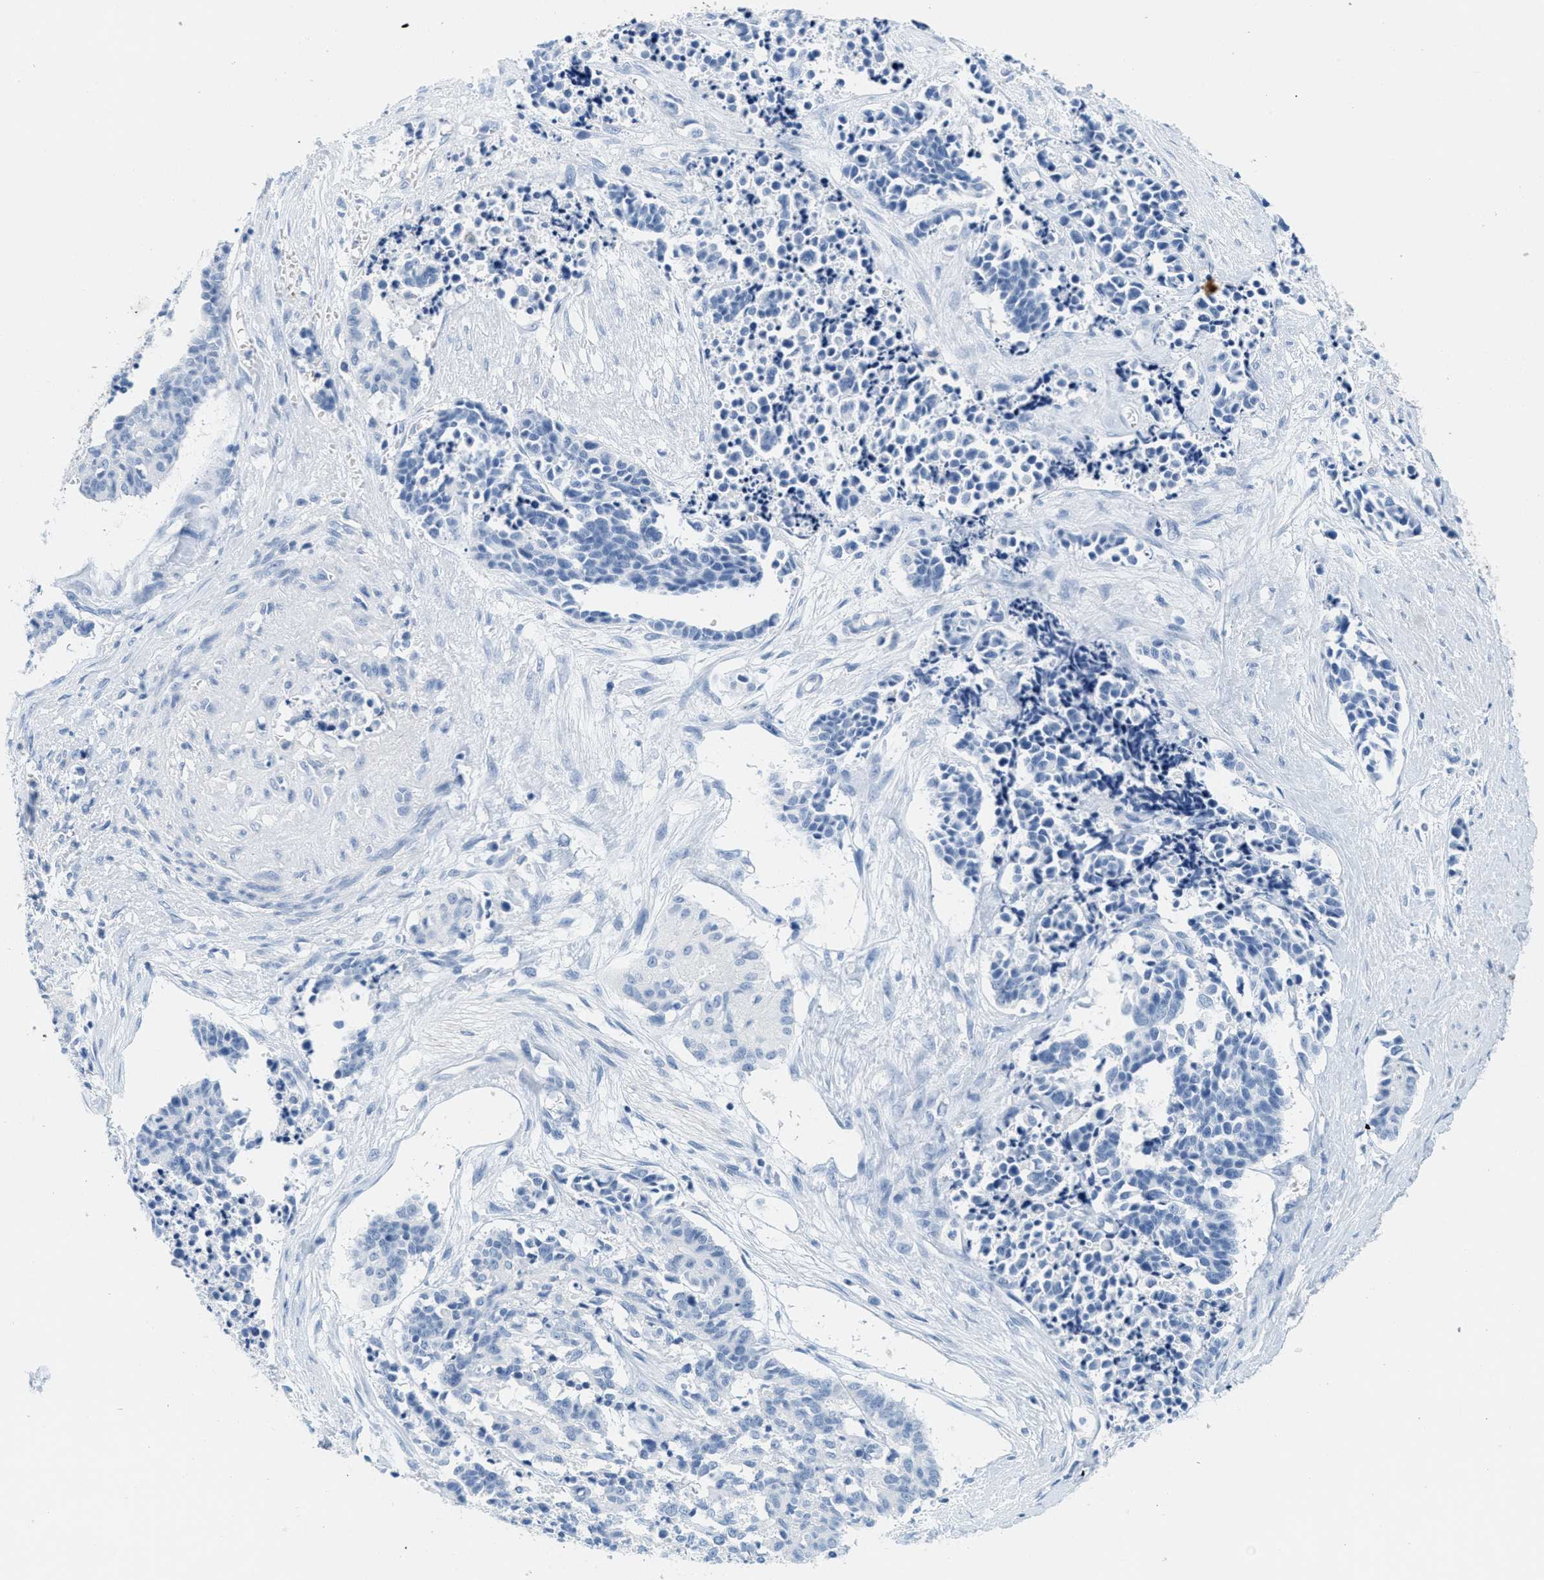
{"staining": {"intensity": "negative", "quantity": "none", "location": "none"}, "tissue": "cervical cancer", "cell_type": "Tumor cells", "image_type": "cancer", "snomed": [{"axis": "morphology", "description": "Squamous cell carcinoma, NOS"}, {"axis": "topography", "description": "Cervix"}], "caption": "High magnification brightfield microscopy of cervical cancer (squamous cell carcinoma) stained with DAB (brown) and counterstained with hematoxylin (blue): tumor cells show no significant staining.", "gene": "GPM6A", "patient": {"sex": "female", "age": 35}}